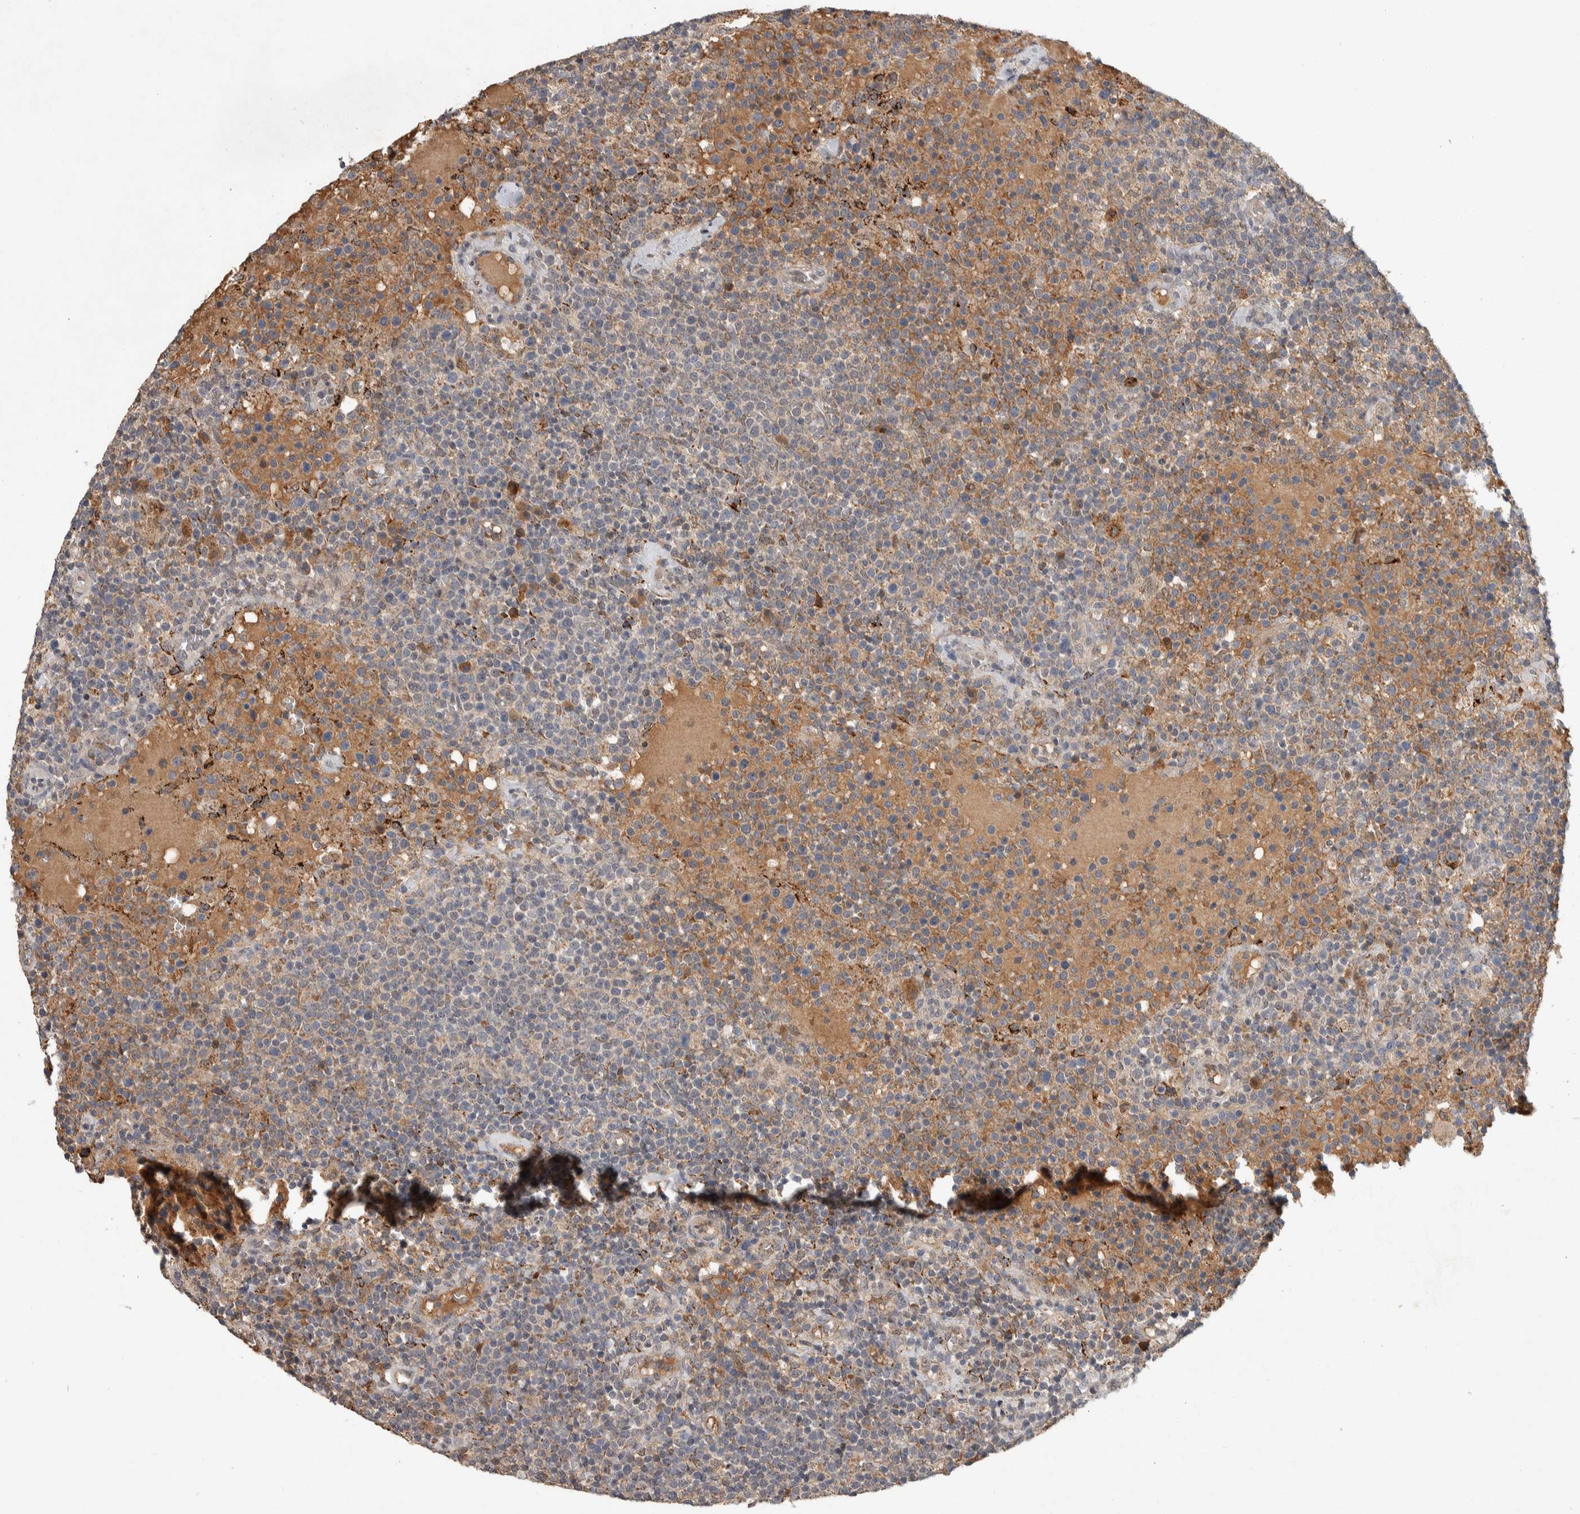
{"staining": {"intensity": "negative", "quantity": "none", "location": "none"}, "tissue": "lymphoma", "cell_type": "Tumor cells", "image_type": "cancer", "snomed": [{"axis": "morphology", "description": "Malignant lymphoma, non-Hodgkin's type, High grade"}, {"axis": "topography", "description": "Lymph node"}], "caption": "This is an IHC image of human lymphoma. There is no expression in tumor cells.", "gene": "CHRM3", "patient": {"sex": "male", "age": 61}}